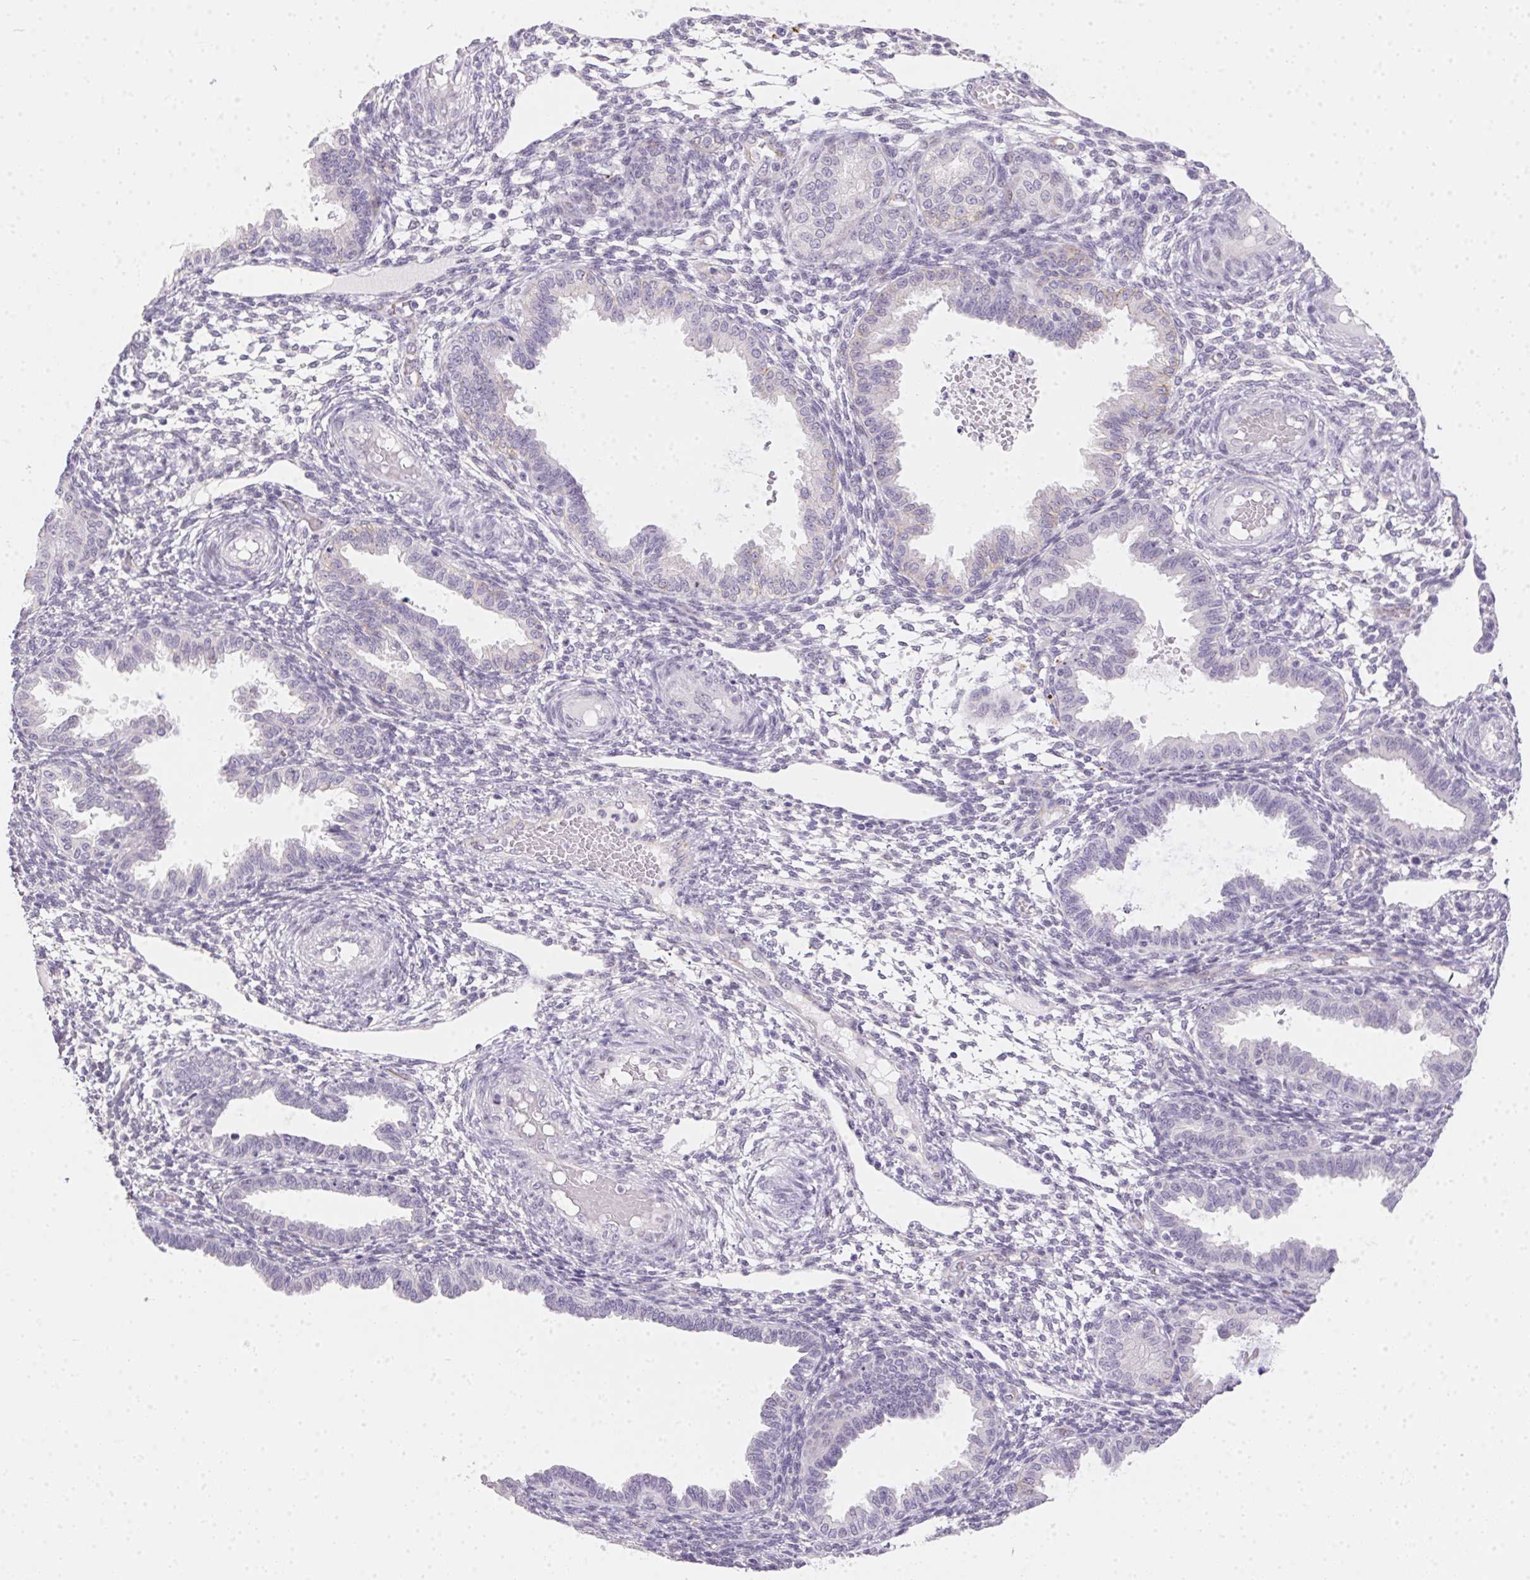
{"staining": {"intensity": "negative", "quantity": "none", "location": "none"}, "tissue": "endometrium", "cell_type": "Cells in endometrial stroma", "image_type": "normal", "snomed": [{"axis": "morphology", "description": "Normal tissue, NOS"}, {"axis": "topography", "description": "Endometrium"}], "caption": "This is a histopathology image of IHC staining of unremarkable endometrium, which shows no positivity in cells in endometrial stroma. (Immunohistochemistry, brightfield microscopy, high magnification).", "gene": "MORC1", "patient": {"sex": "female", "age": 33}}